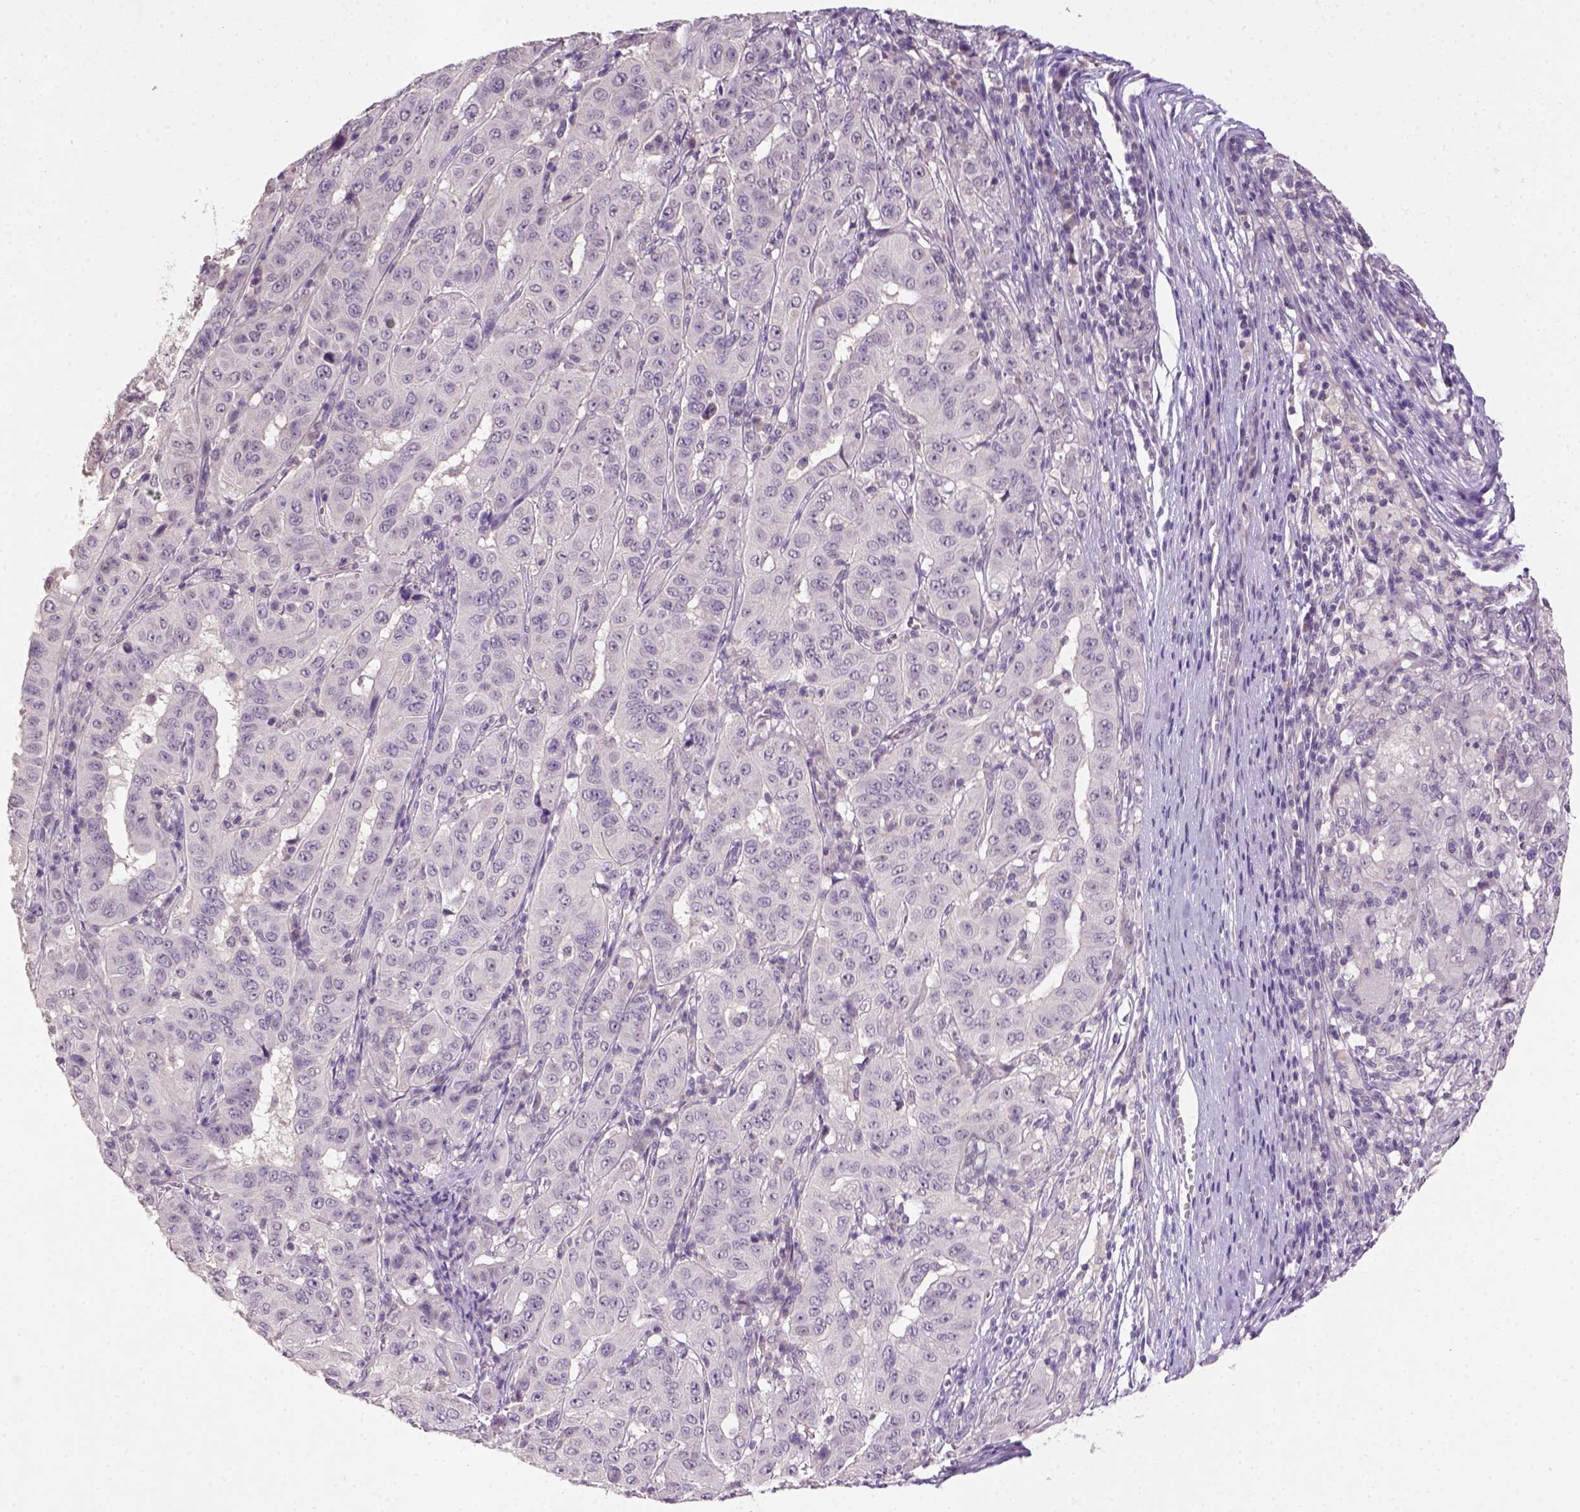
{"staining": {"intensity": "negative", "quantity": "none", "location": "none"}, "tissue": "pancreatic cancer", "cell_type": "Tumor cells", "image_type": "cancer", "snomed": [{"axis": "morphology", "description": "Adenocarcinoma, NOS"}, {"axis": "topography", "description": "Pancreas"}], "caption": "Immunohistochemistry of human pancreatic cancer reveals no staining in tumor cells.", "gene": "NLGN2", "patient": {"sex": "male", "age": 63}}